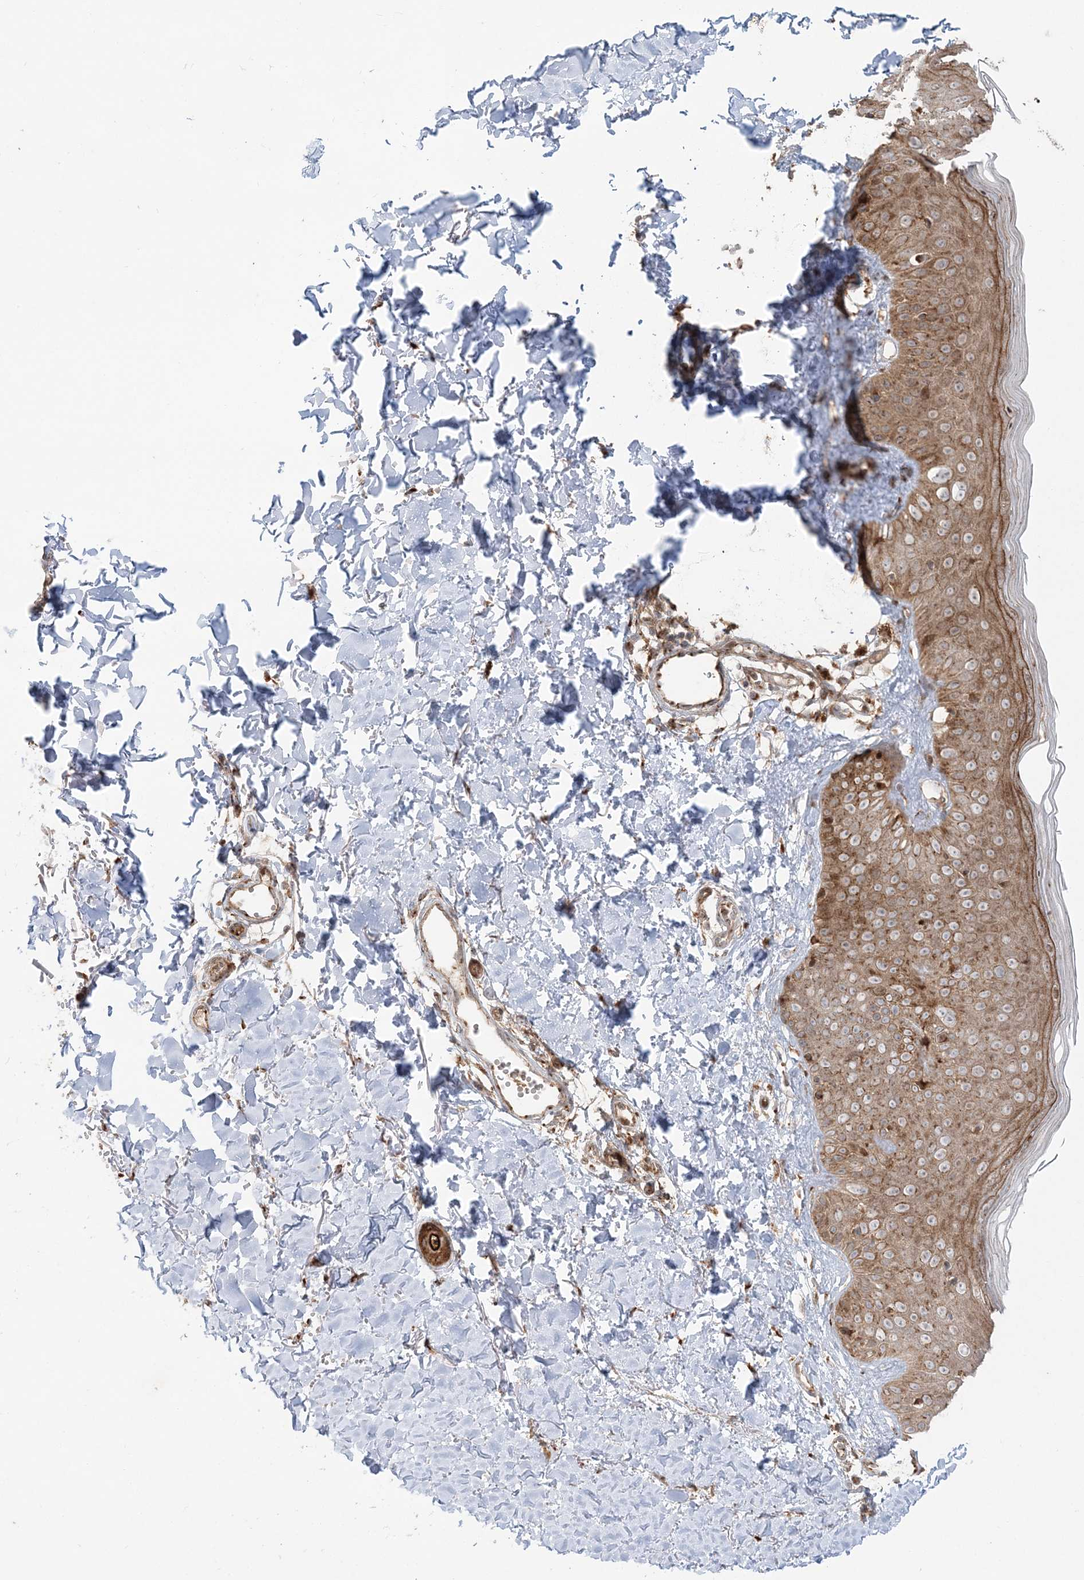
{"staining": {"intensity": "strong", "quantity": ">75%", "location": "cytoplasmic/membranous"}, "tissue": "skin", "cell_type": "Fibroblasts", "image_type": "normal", "snomed": [{"axis": "morphology", "description": "Normal tissue, NOS"}, {"axis": "topography", "description": "Skin"}], "caption": "This photomicrograph exhibits immunohistochemistry staining of benign skin, with high strong cytoplasmic/membranous positivity in approximately >75% of fibroblasts.", "gene": "ABCC3", "patient": {"sex": "male", "age": 52}}